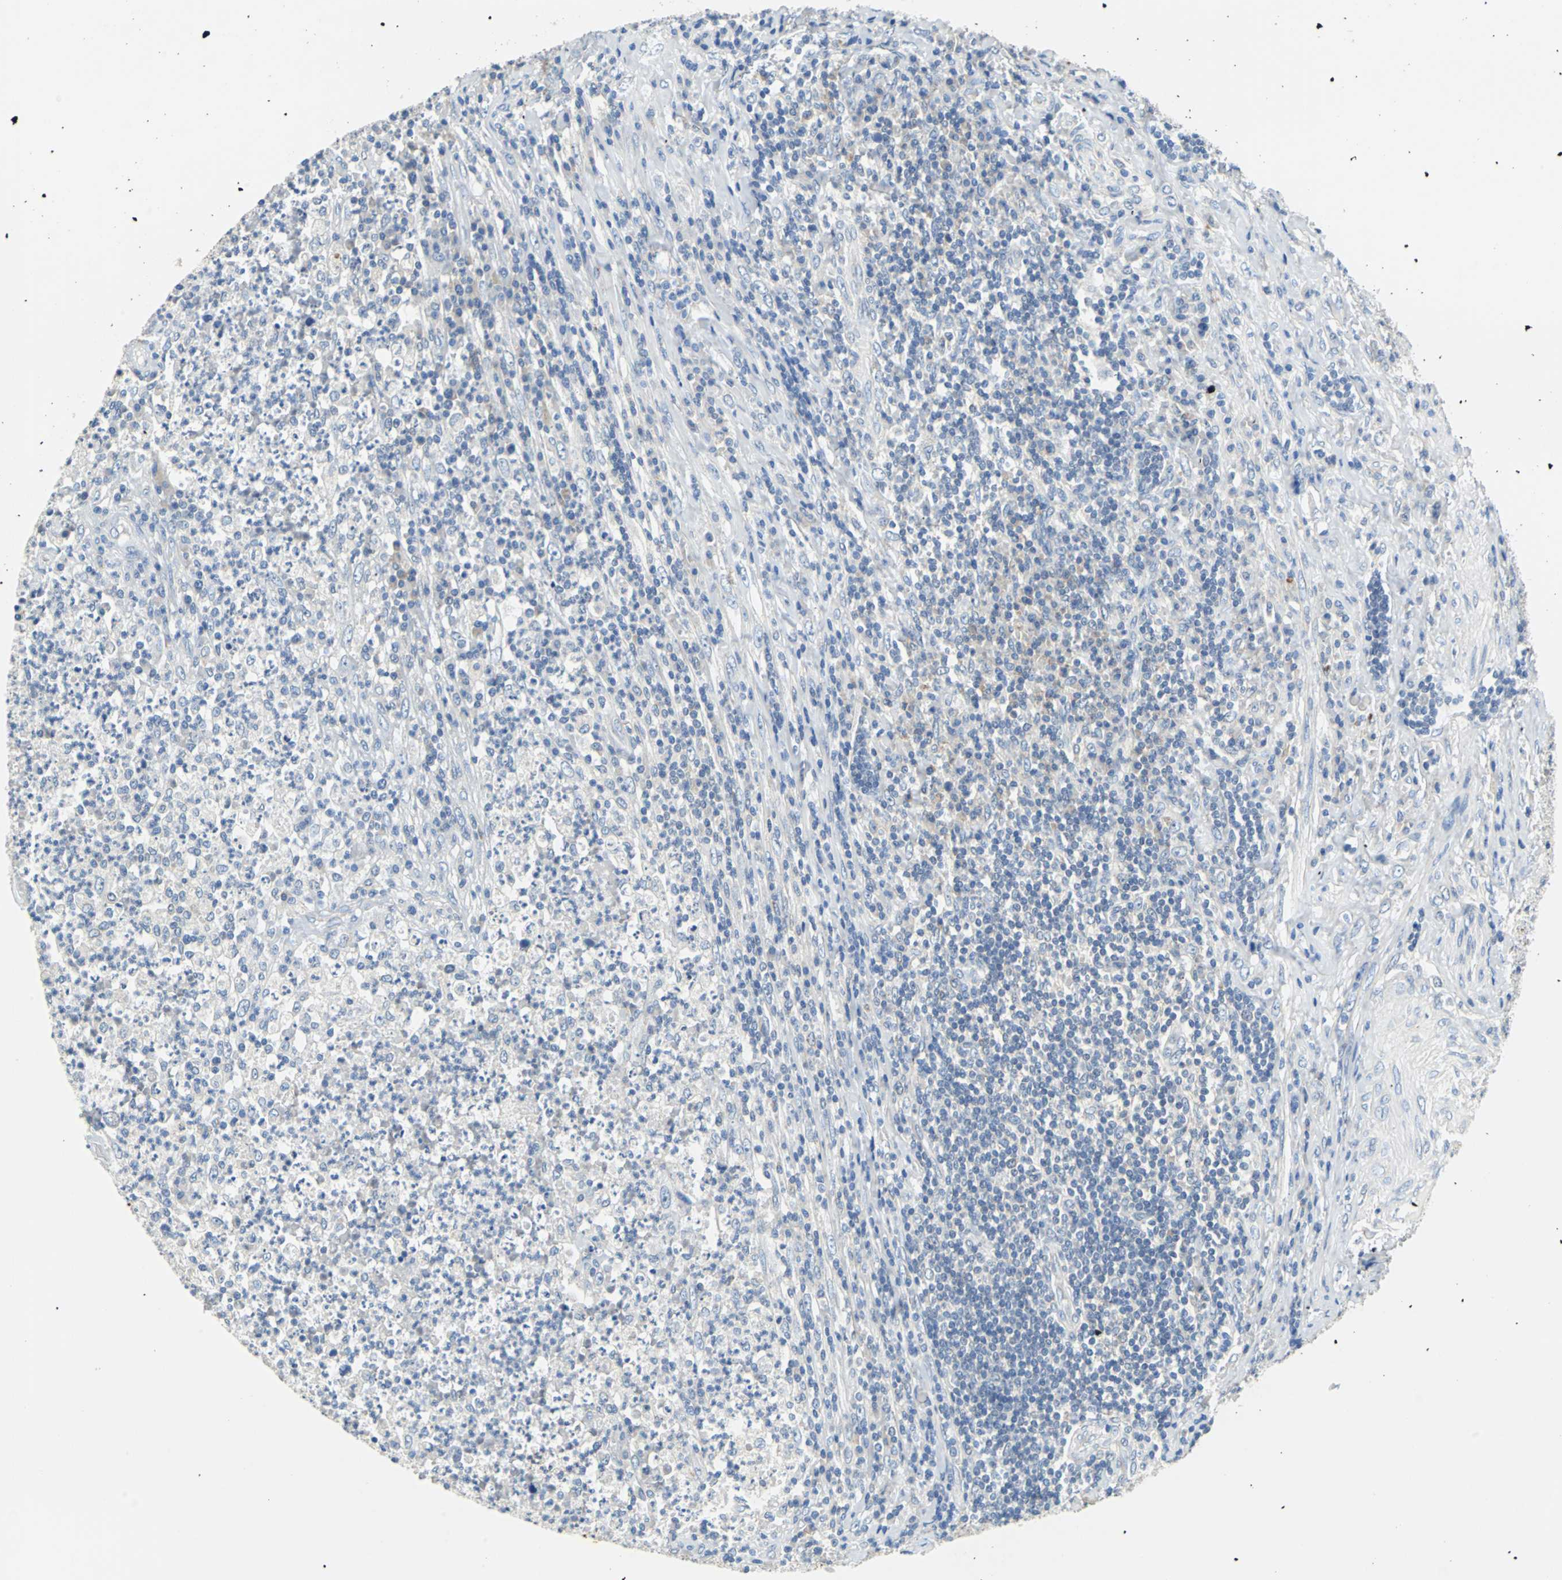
{"staining": {"intensity": "negative", "quantity": "none", "location": "none"}, "tissue": "testis cancer", "cell_type": "Tumor cells", "image_type": "cancer", "snomed": [{"axis": "morphology", "description": "Necrosis, NOS"}, {"axis": "morphology", "description": "Carcinoma, Embryonal, NOS"}, {"axis": "topography", "description": "Testis"}], "caption": "A high-resolution micrograph shows IHC staining of testis cancer, which shows no significant positivity in tumor cells.", "gene": "TEX264", "patient": {"sex": "male", "age": 19}}